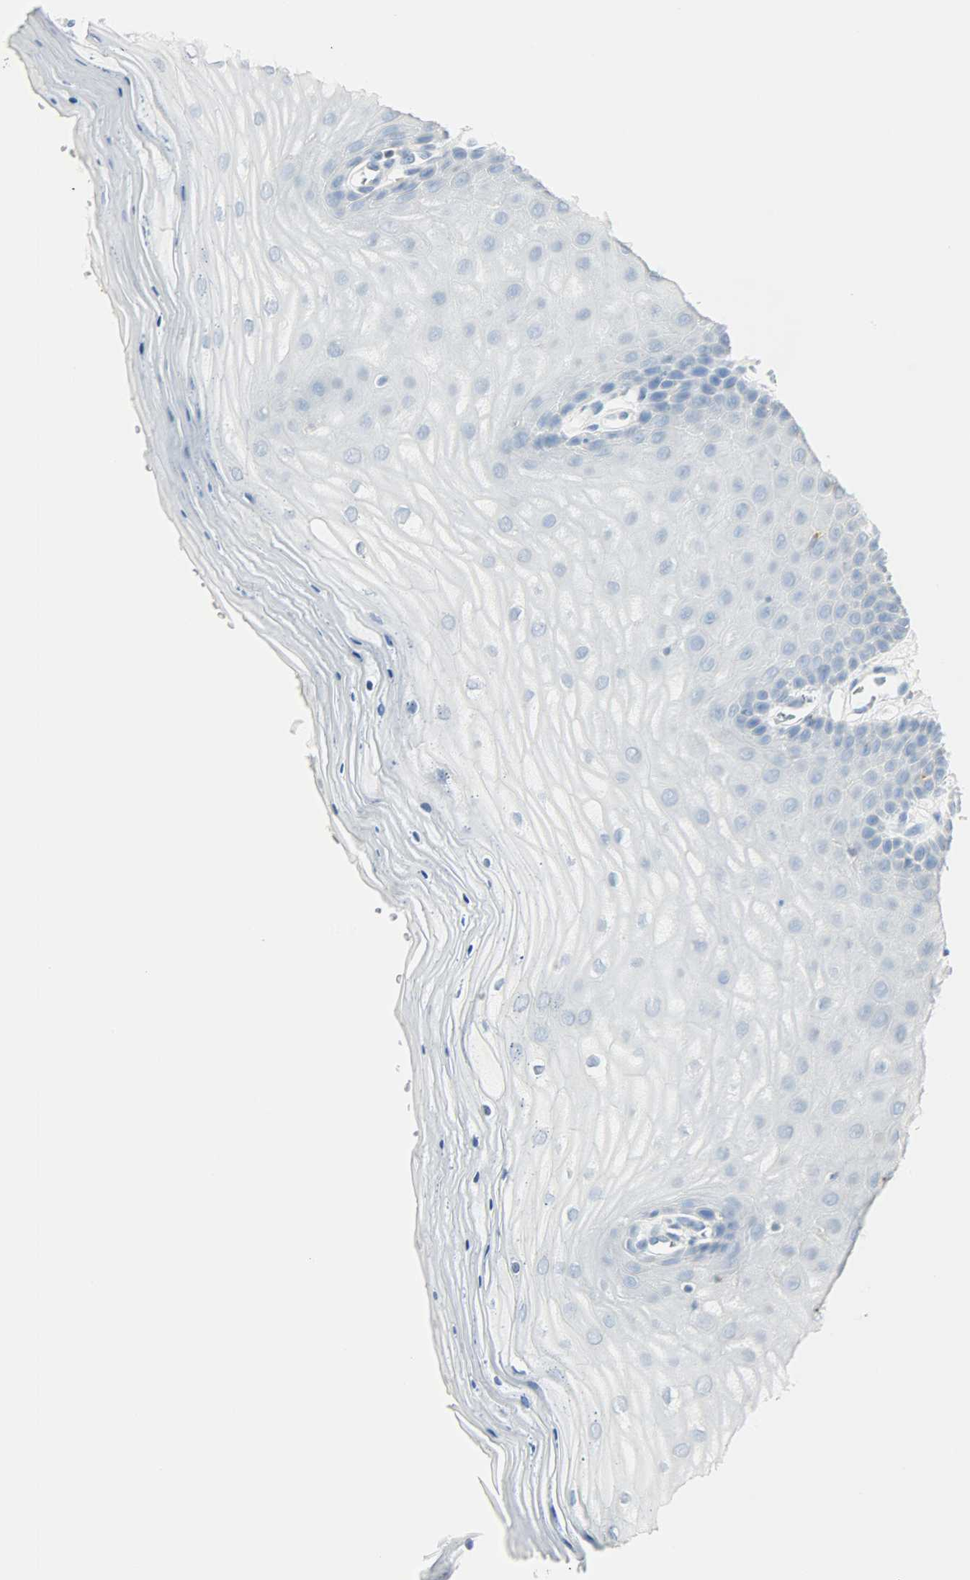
{"staining": {"intensity": "negative", "quantity": "none", "location": "none"}, "tissue": "cervix", "cell_type": "Glandular cells", "image_type": "normal", "snomed": [{"axis": "morphology", "description": "Normal tissue, NOS"}, {"axis": "topography", "description": "Cervix"}], "caption": "IHC of unremarkable cervix demonstrates no expression in glandular cells.", "gene": "PTPN6", "patient": {"sex": "female", "age": 55}}